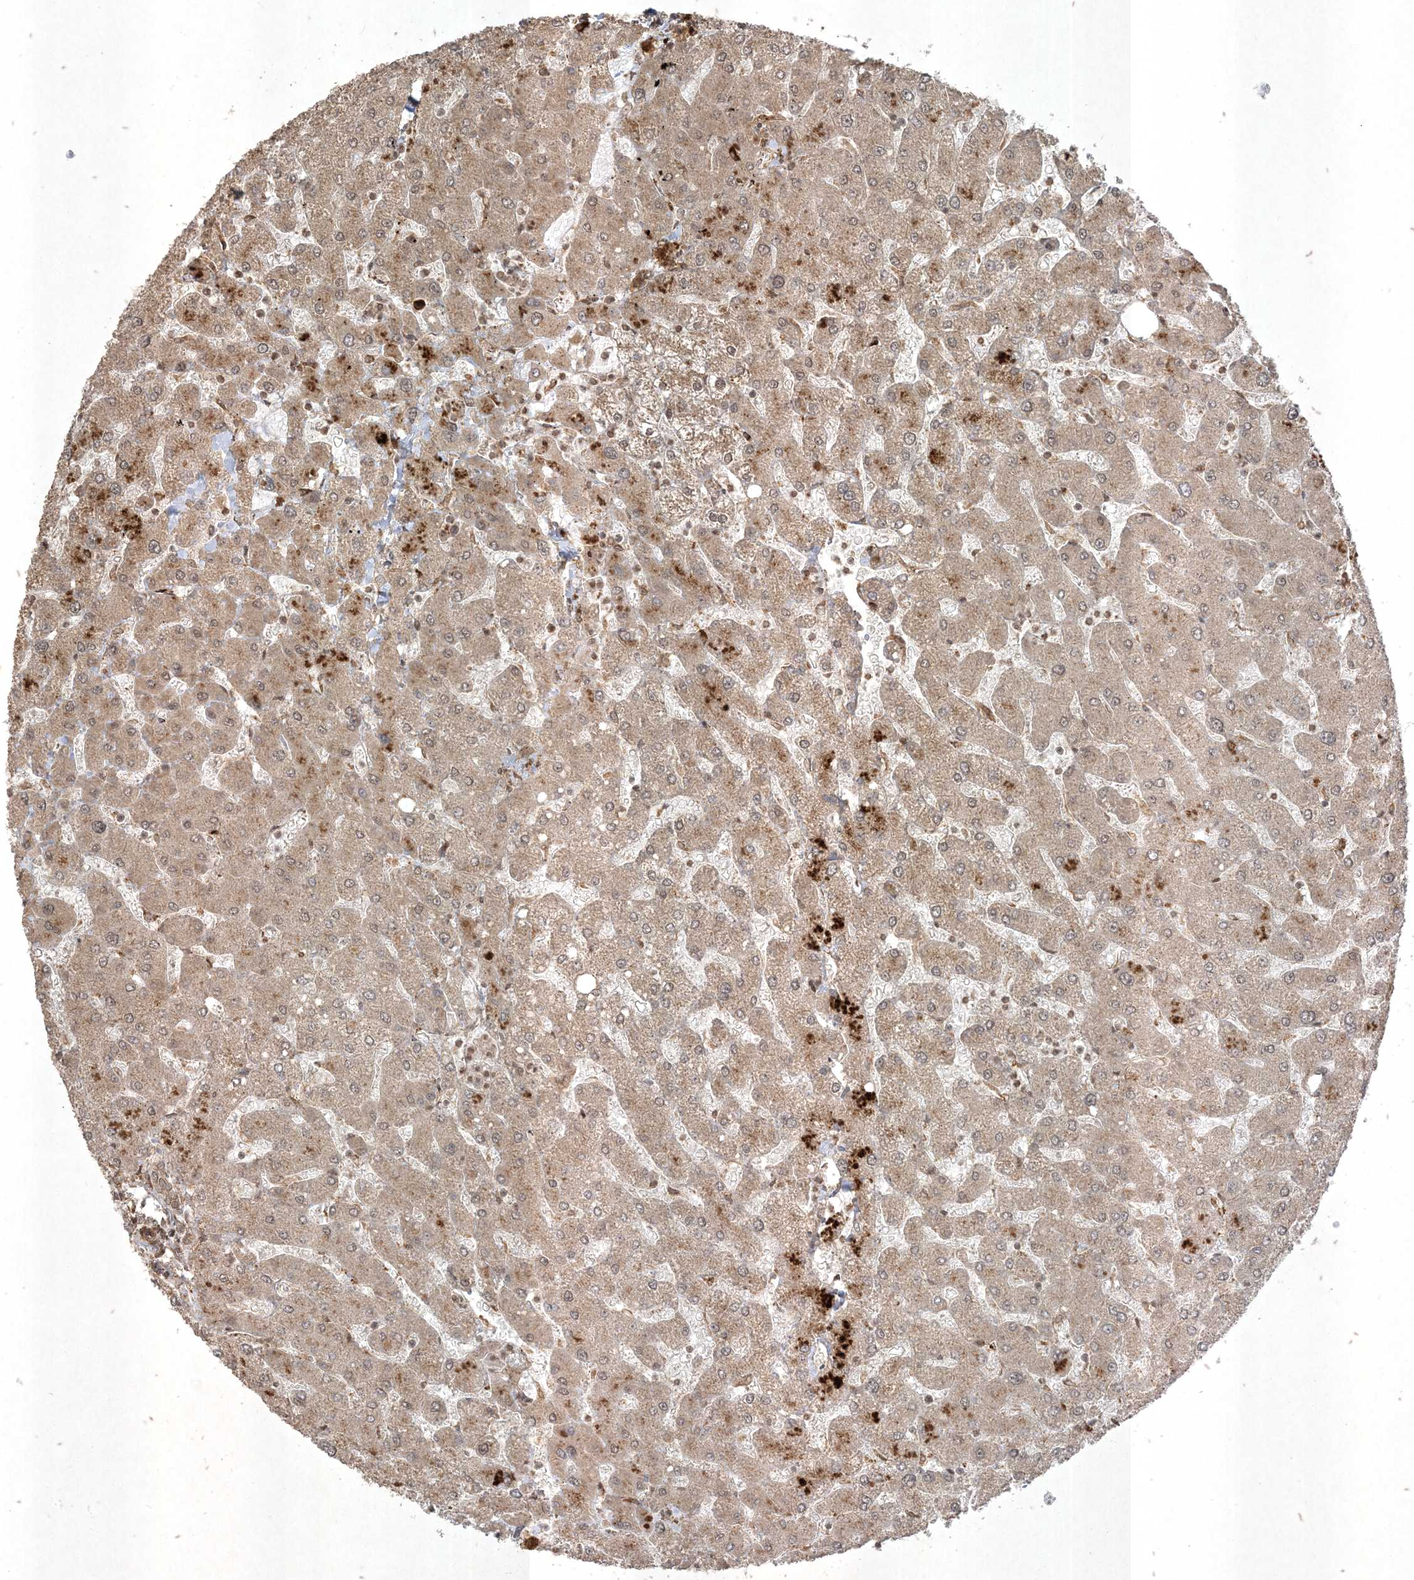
{"staining": {"intensity": "weak", "quantity": ">75%", "location": "cytoplasmic/membranous"}, "tissue": "liver", "cell_type": "Cholangiocytes", "image_type": "normal", "snomed": [{"axis": "morphology", "description": "Normal tissue, NOS"}, {"axis": "topography", "description": "Liver"}], "caption": "Liver stained with IHC reveals weak cytoplasmic/membranous staining in approximately >75% of cholangiocytes. (DAB IHC with brightfield microscopy, high magnification).", "gene": "RRAS", "patient": {"sex": "male", "age": 55}}